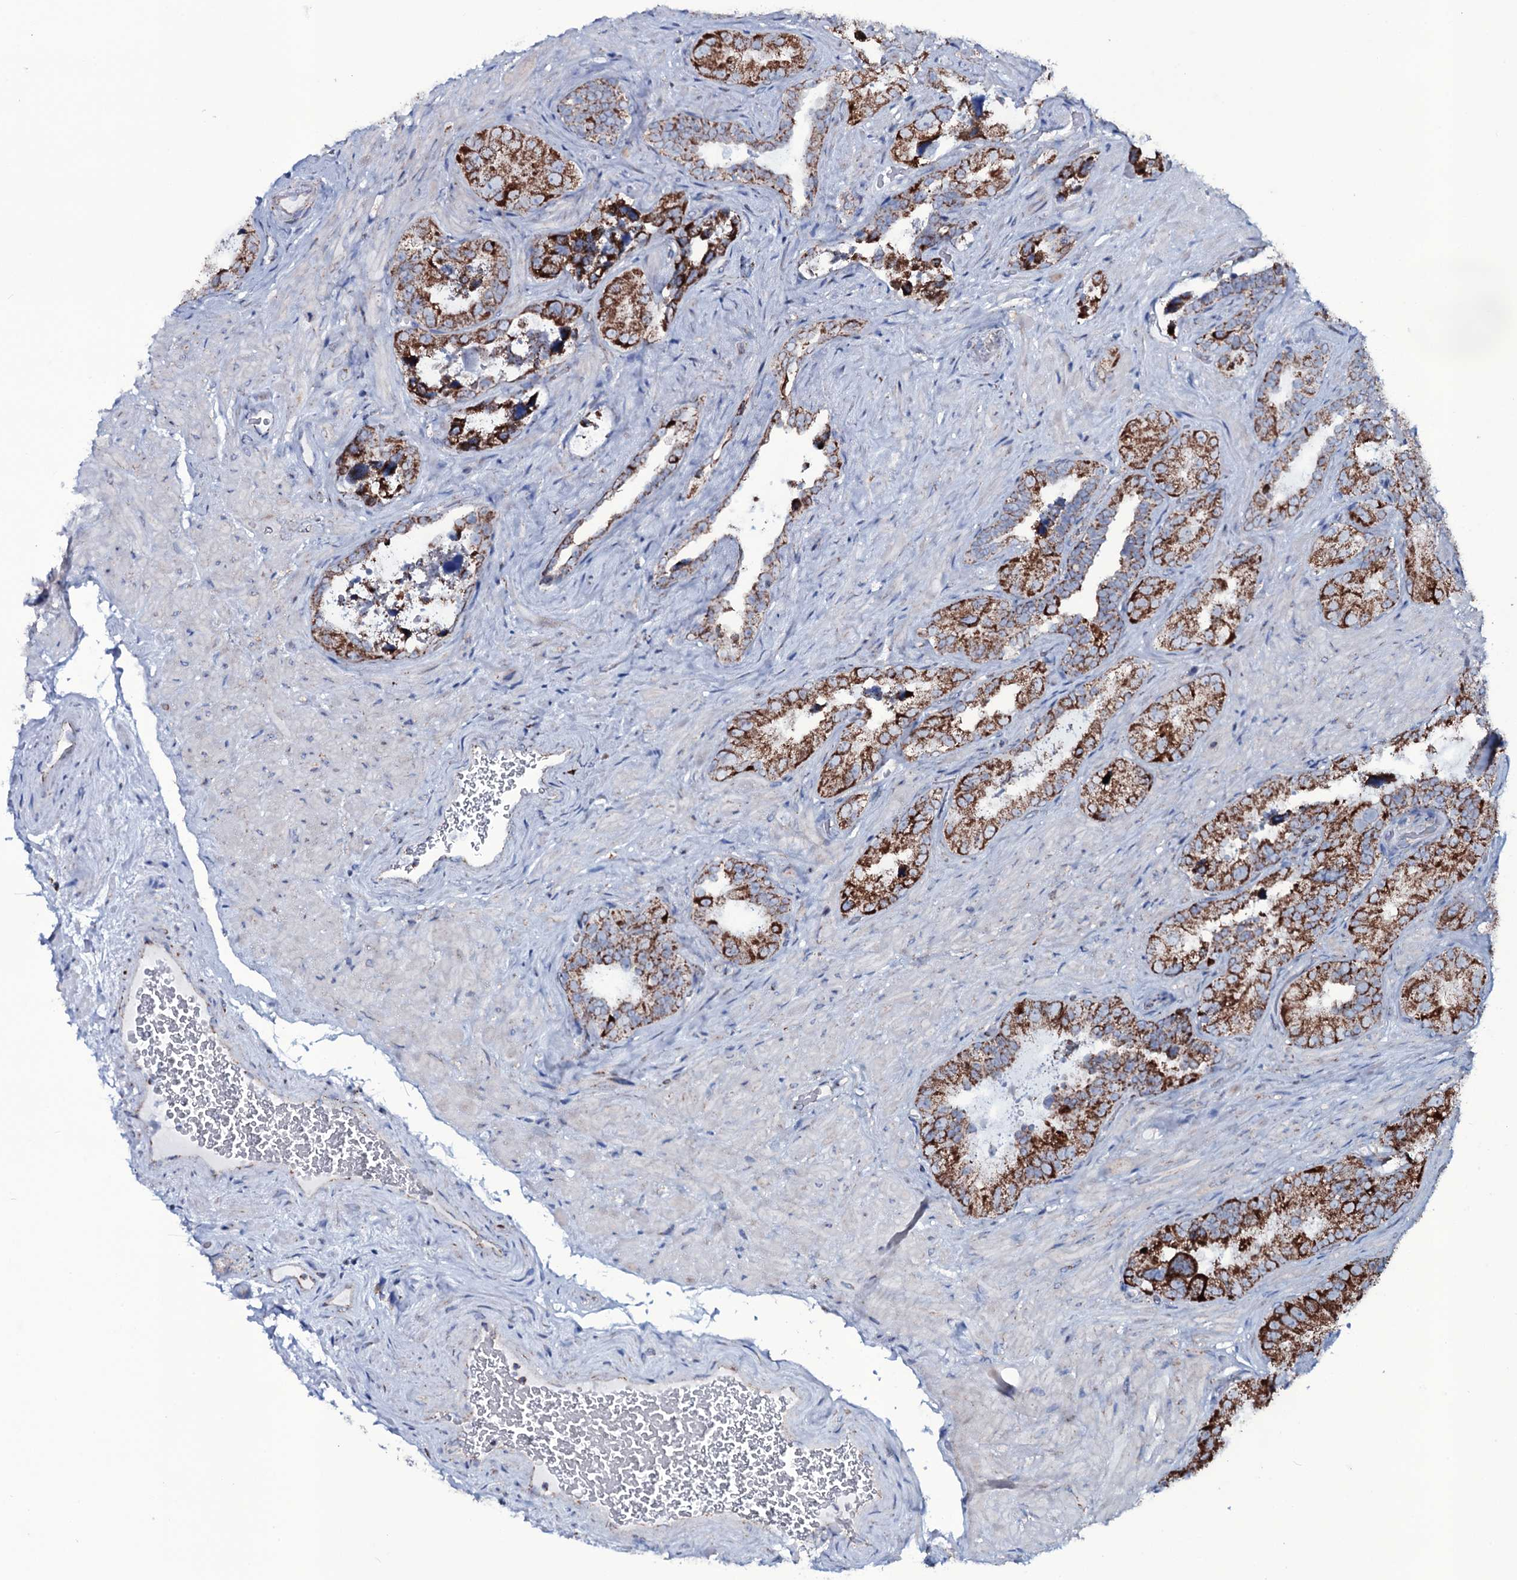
{"staining": {"intensity": "strong", "quantity": ">75%", "location": "cytoplasmic/membranous"}, "tissue": "seminal vesicle", "cell_type": "Glandular cells", "image_type": "normal", "snomed": [{"axis": "morphology", "description": "Normal tissue, NOS"}, {"axis": "topography", "description": "Seminal veicle"}, {"axis": "topography", "description": "Peripheral nerve tissue"}], "caption": "Seminal vesicle stained for a protein (brown) exhibits strong cytoplasmic/membranous positive expression in about >75% of glandular cells.", "gene": "MRPS35", "patient": {"sex": "male", "age": 67}}